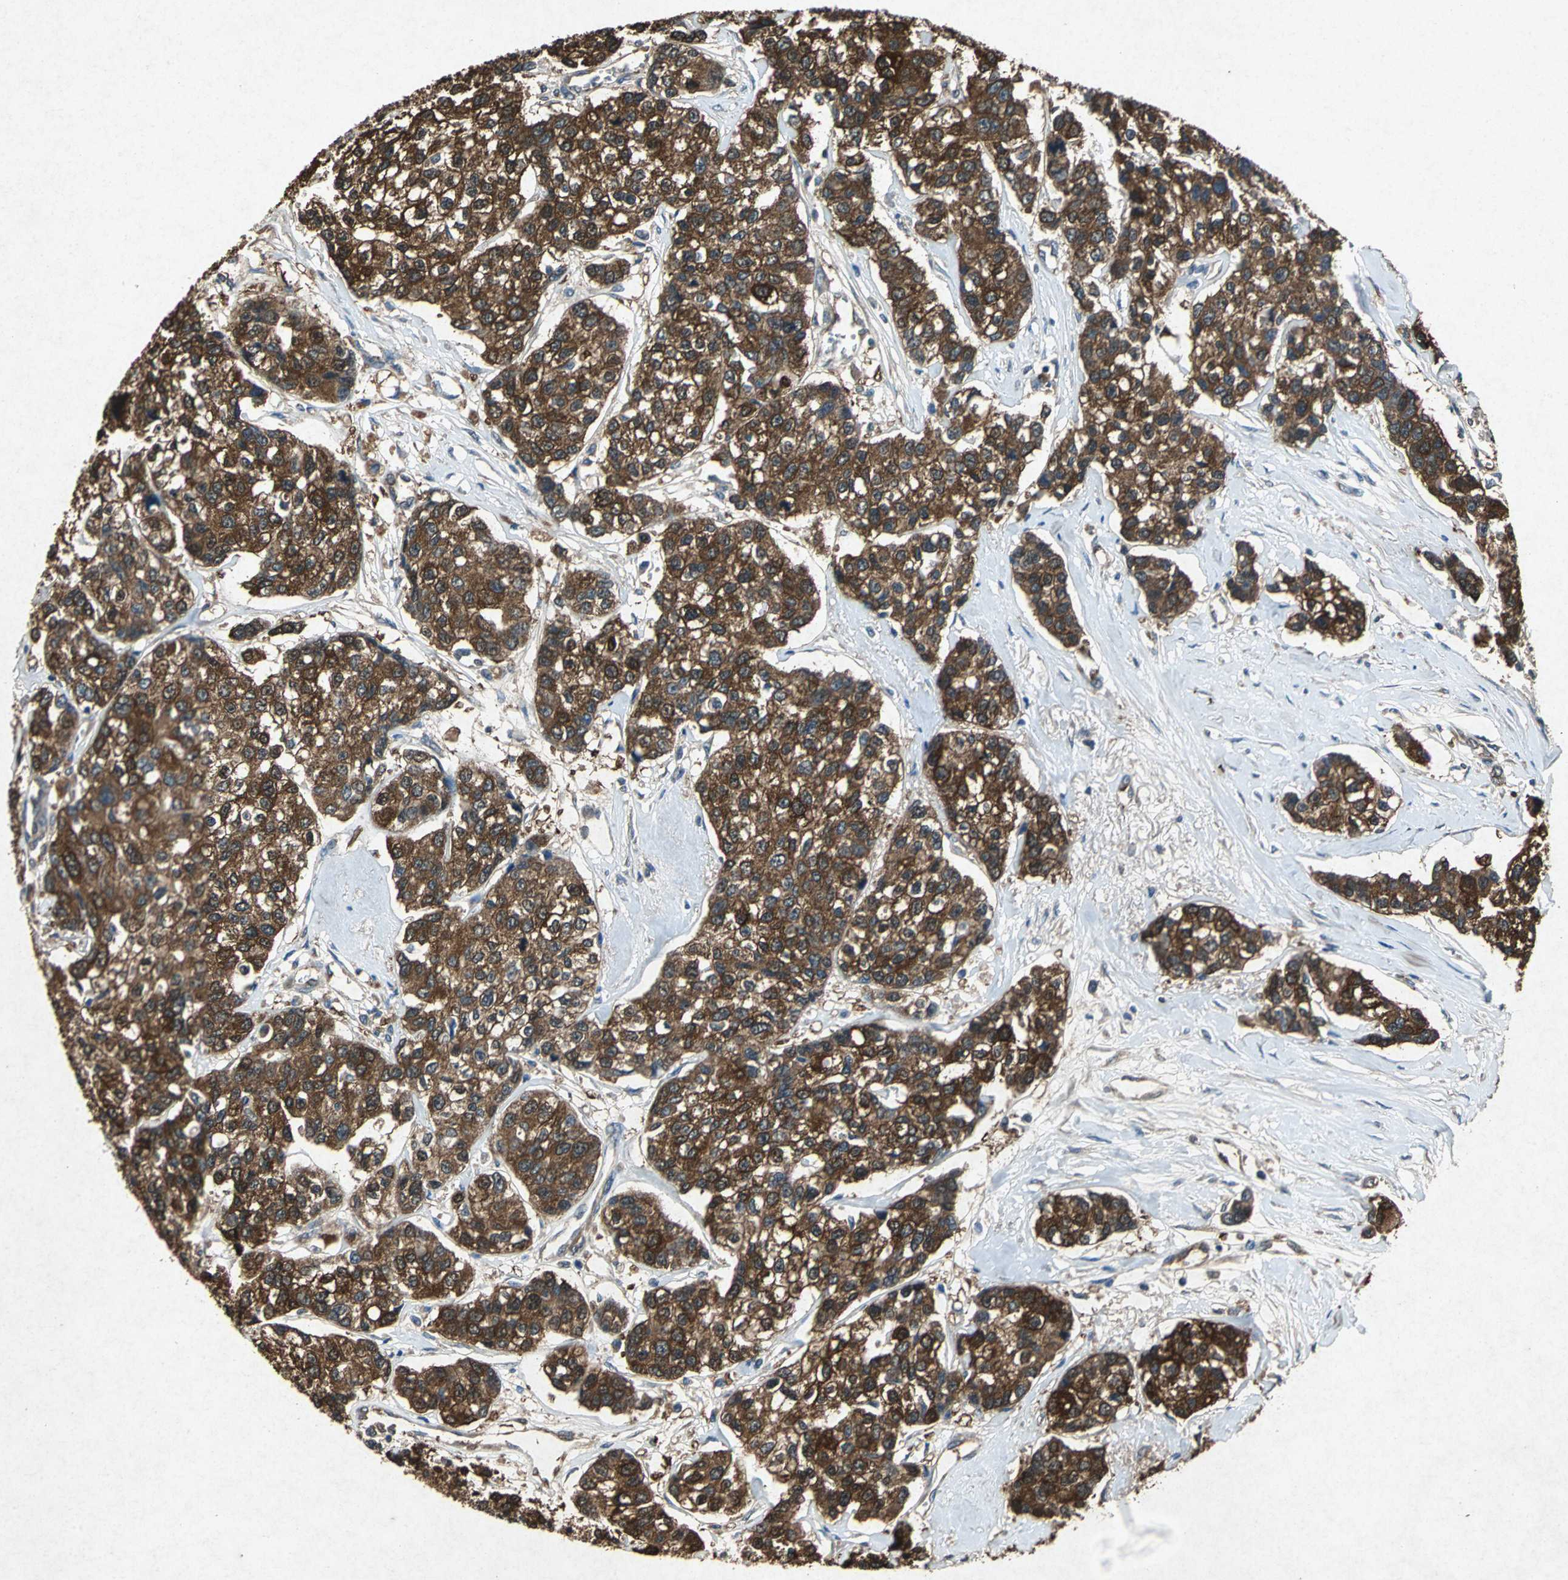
{"staining": {"intensity": "strong", "quantity": ">75%", "location": "cytoplasmic/membranous"}, "tissue": "breast cancer", "cell_type": "Tumor cells", "image_type": "cancer", "snomed": [{"axis": "morphology", "description": "Duct carcinoma"}, {"axis": "topography", "description": "Breast"}], "caption": "Immunohistochemistry (IHC) of human breast cancer (intraductal carcinoma) demonstrates high levels of strong cytoplasmic/membranous expression in approximately >75% of tumor cells.", "gene": "HSP90AB1", "patient": {"sex": "female", "age": 51}}